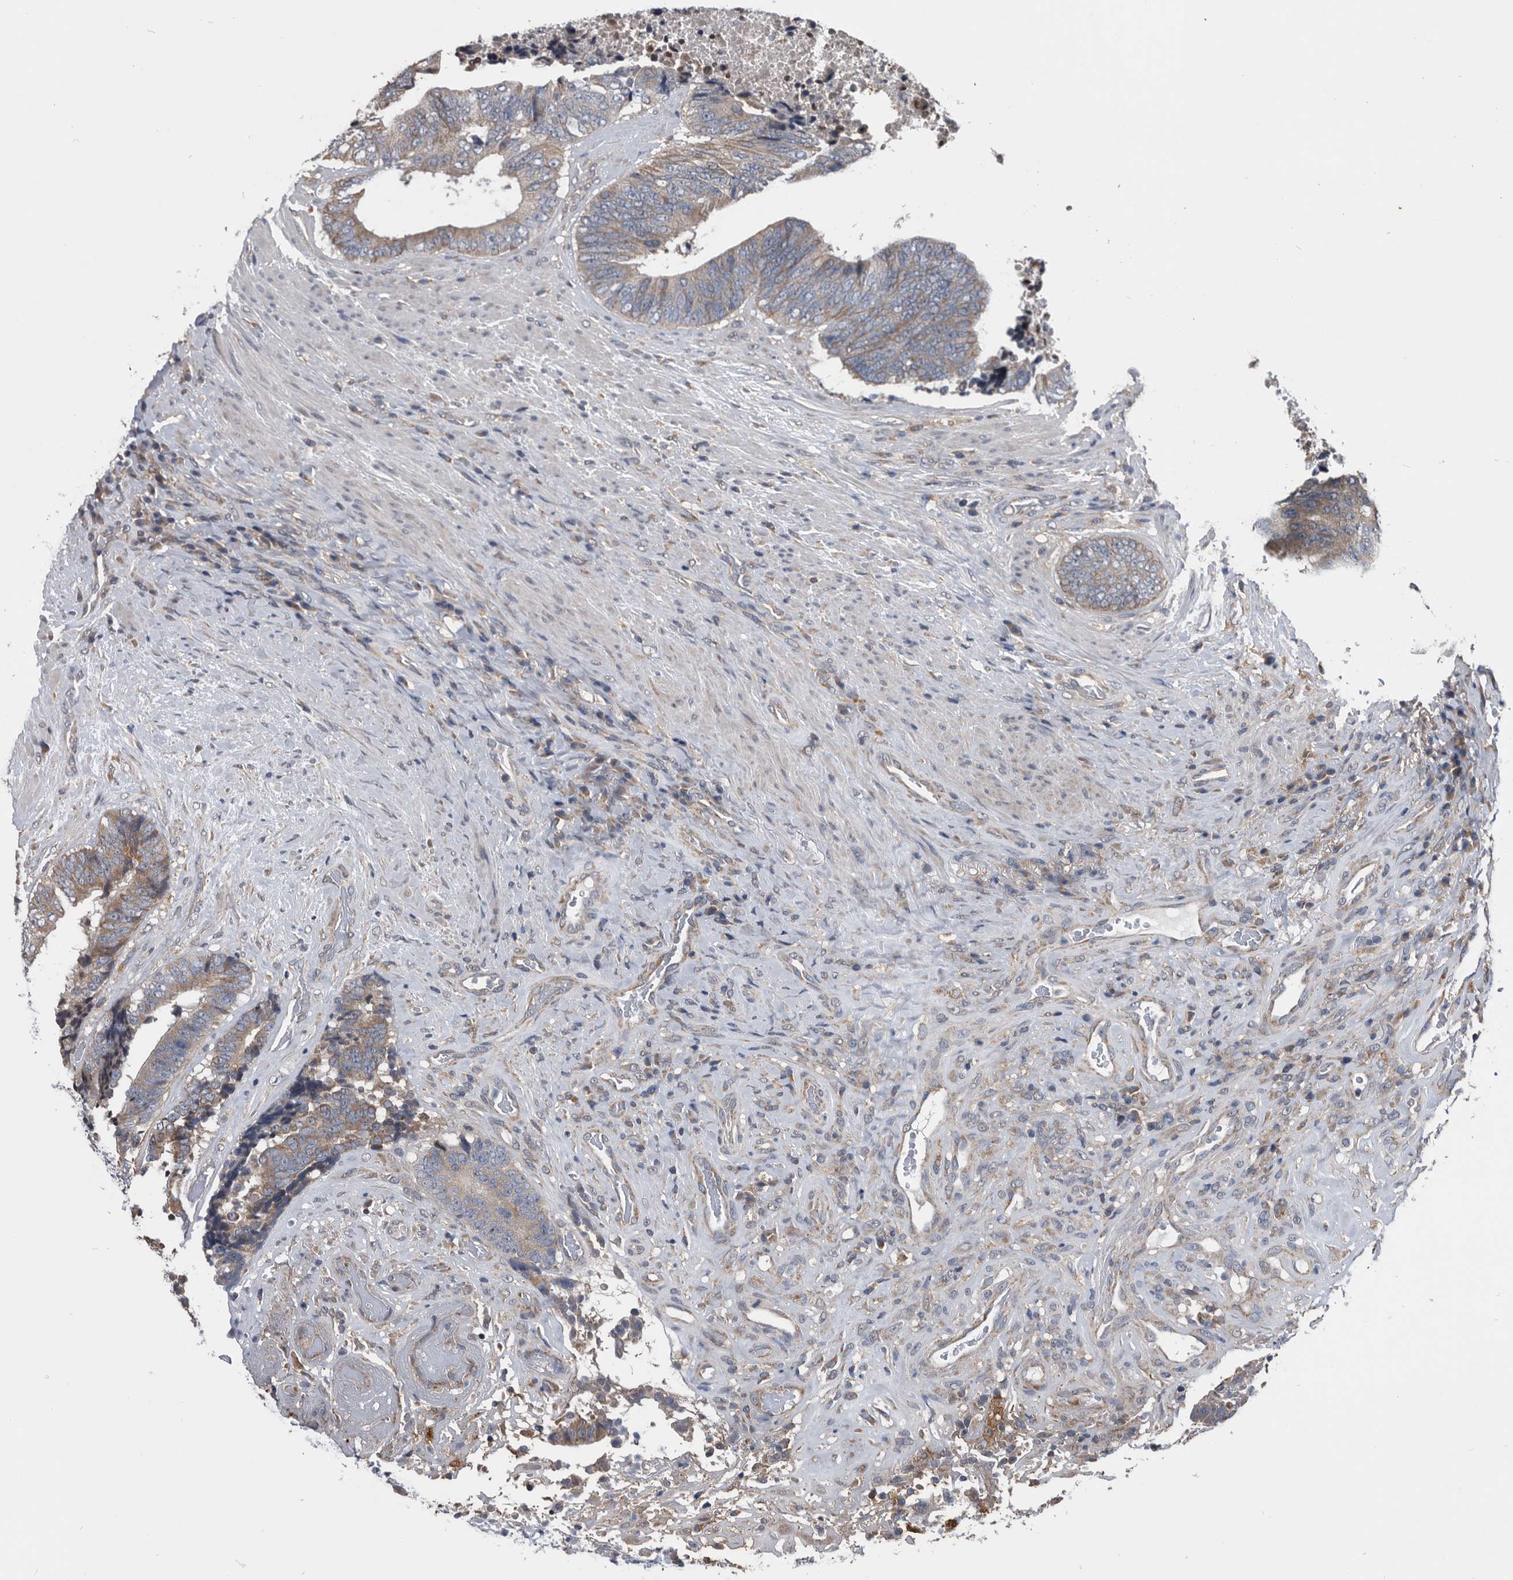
{"staining": {"intensity": "weak", "quantity": ">75%", "location": "cytoplasmic/membranous"}, "tissue": "colorectal cancer", "cell_type": "Tumor cells", "image_type": "cancer", "snomed": [{"axis": "morphology", "description": "Adenocarcinoma, NOS"}, {"axis": "topography", "description": "Rectum"}], "caption": "Immunohistochemical staining of colorectal cancer (adenocarcinoma) shows low levels of weak cytoplasmic/membranous expression in about >75% of tumor cells.", "gene": "NRBP1", "patient": {"sex": "male", "age": 72}}